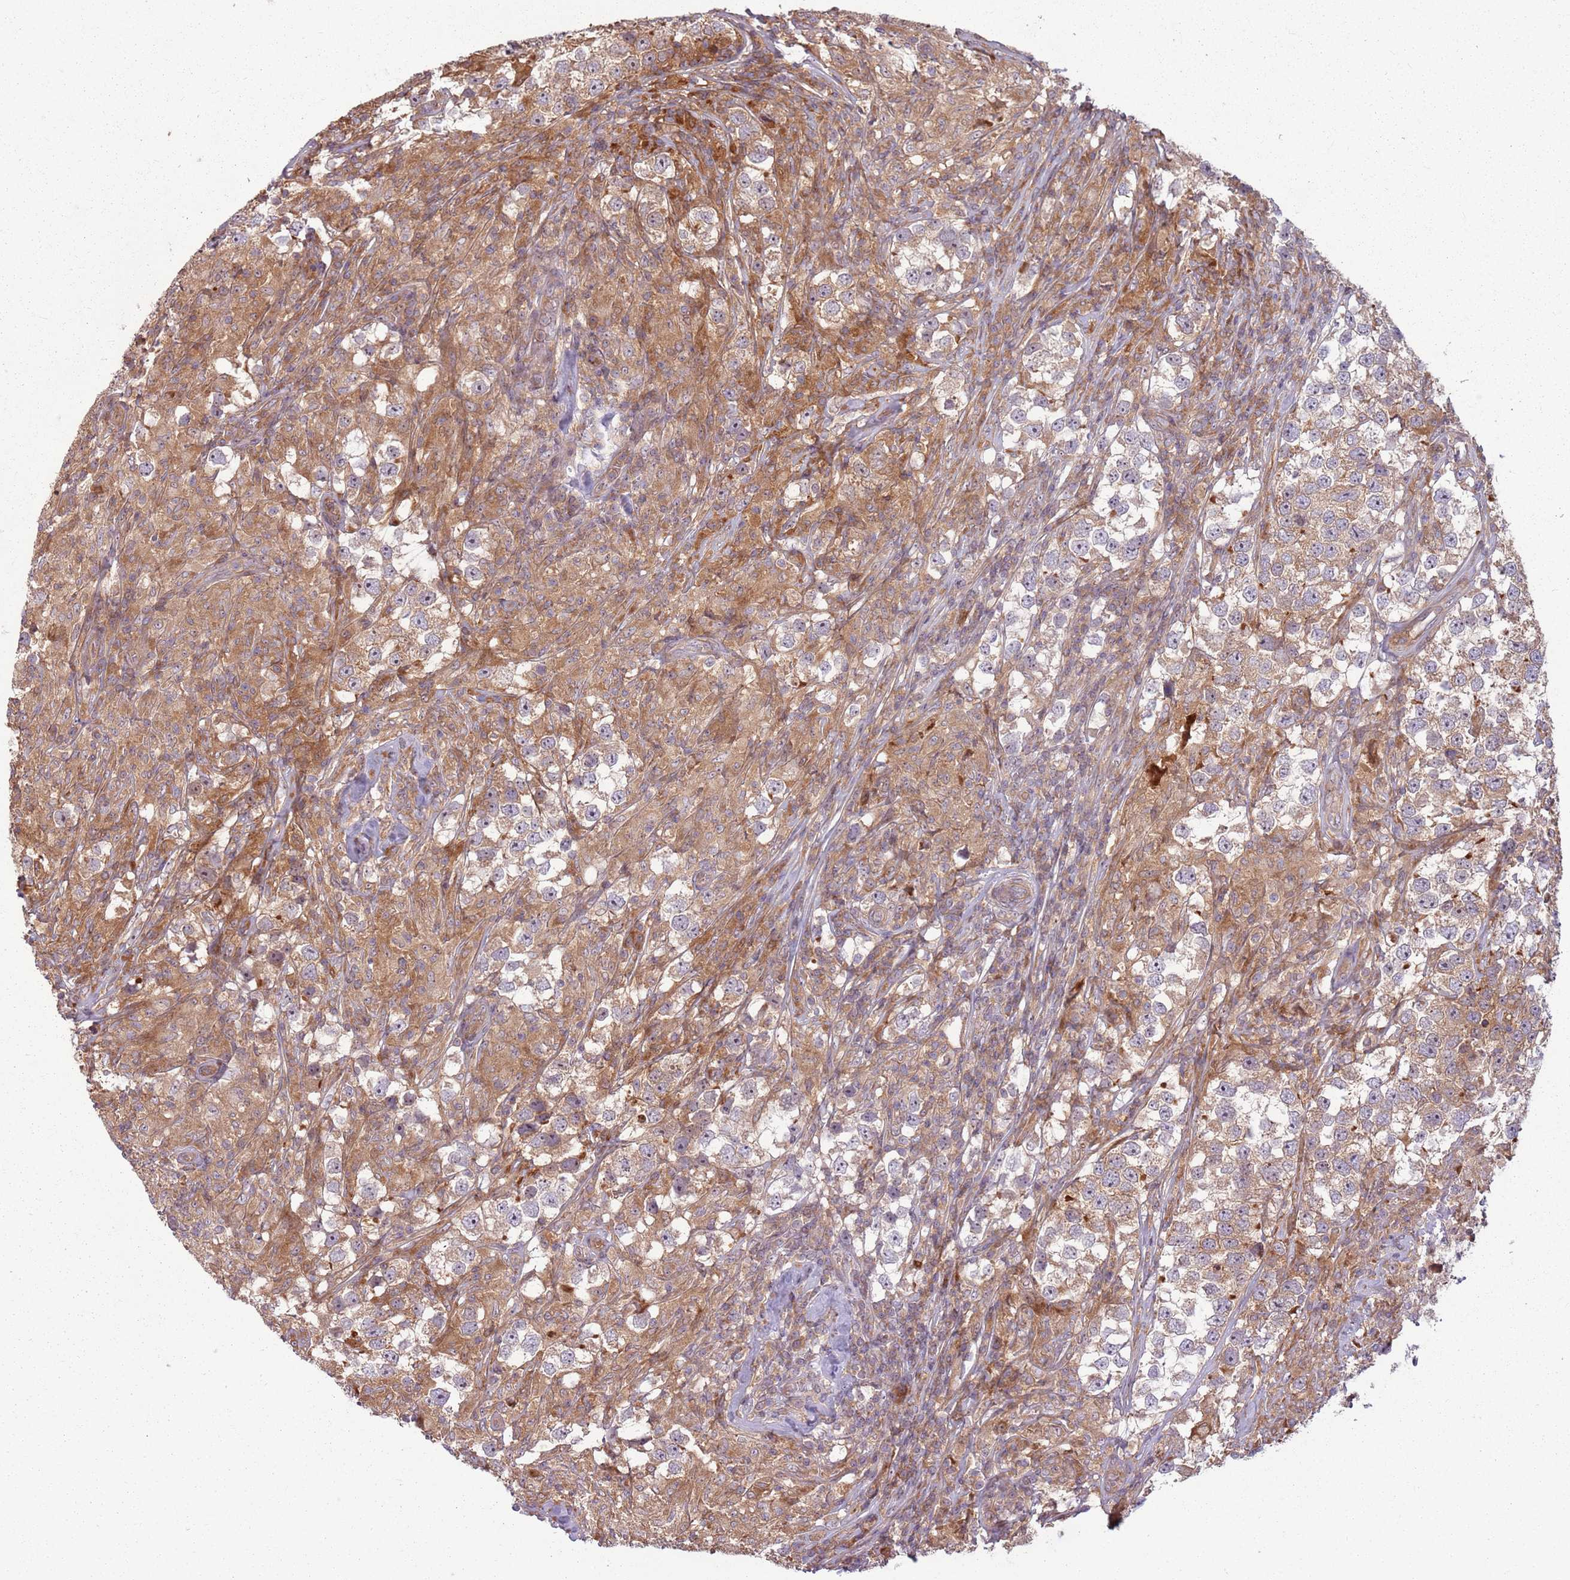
{"staining": {"intensity": "weak", "quantity": "25%-75%", "location": "cytoplasmic/membranous"}, "tissue": "testis cancer", "cell_type": "Tumor cells", "image_type": "cancer", "snomed": [{"axis": "morphology", "description": "Seminoma, NOS"}, {"axis": "topography", "description": "Testis"}], "caption": "IHC (DAB) staining of human testis cancer exhibits weak cytoplasmic/membranous protein positivity in about 25%-75% of tumor cells.", "gene": "RPL21", "patient": {"sex": "male", "age": 46}}